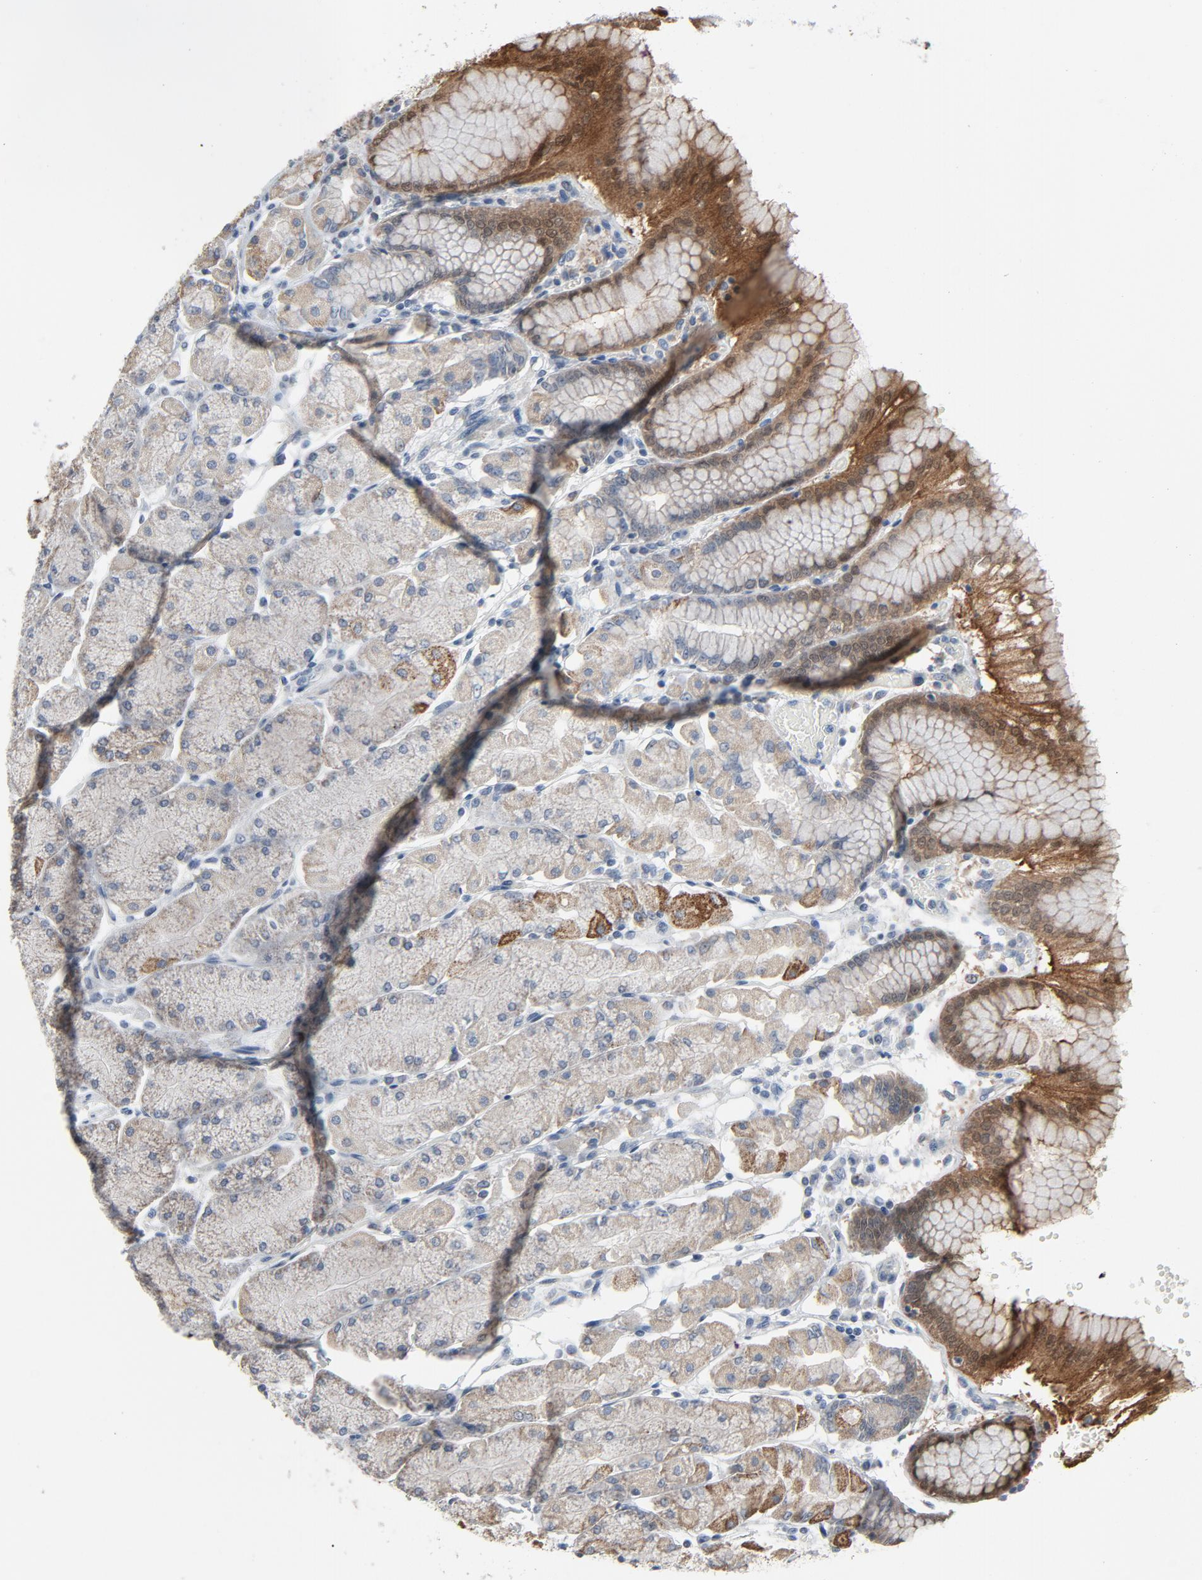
{"staining": {"intensity": "moderate", "quantity": "<25%", "location": "cytoplasmic/membranous"}, "tissue": "stomach", "cell_type": "Glandular cells", "image_type": "normal", "snomed": [{"axis": "morphology", "description": "Normal tissue, NOS"}, {"axis": "topography", "description": "Stomach, upper"}, {"axis": "topography", "description": "Stomach"}], "caption": "IHC of normal human stomach reveals low levels of moderate cytoplasmic/membranous staining in about <25% of glandular cells.", "gene": "GPX2", "patient": {"sex": "male", "age": 76}}